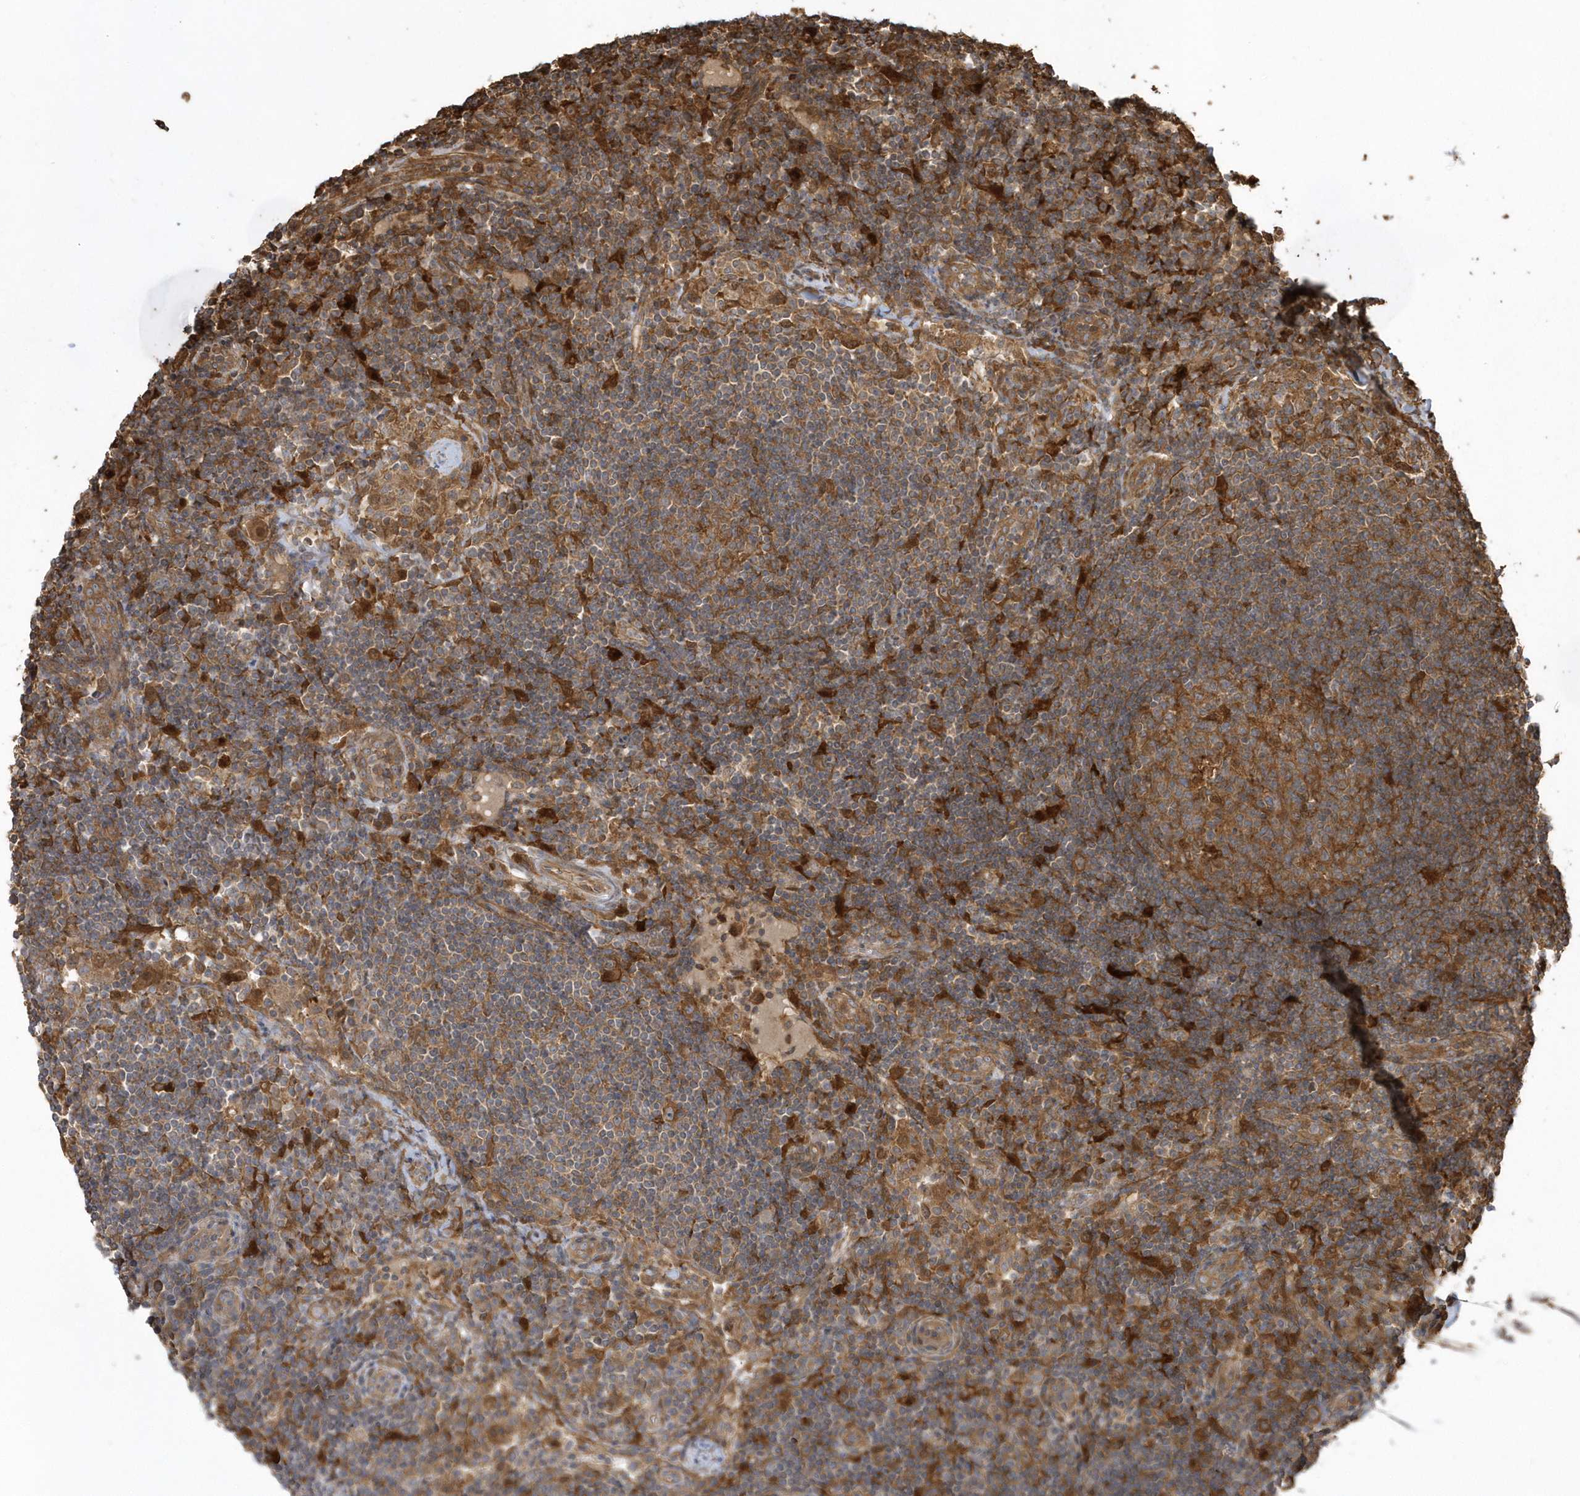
{"staining": {"intensity": "moderate", "quantity": ">75%", "location": "cytoplasmic/membranous"}, "tissue": "lymph node", "cell_type": "Germinal center cells", "image_type": "normal", "snomed": [{"axis": "morphology", "description": "Normal tissue, NOS"}, {"axis": "topography", "description": "Lymph node"}], "caption": "Germinal center cells display medium levels of moderate cytoplasmic/membranous staining in about >75% of cells in benign lymph node. The protein of interest is shown in brown color, while the nuclei are stained blue.", "gene": "HNMT", "patient": {"sex": "female", "age": 53}}